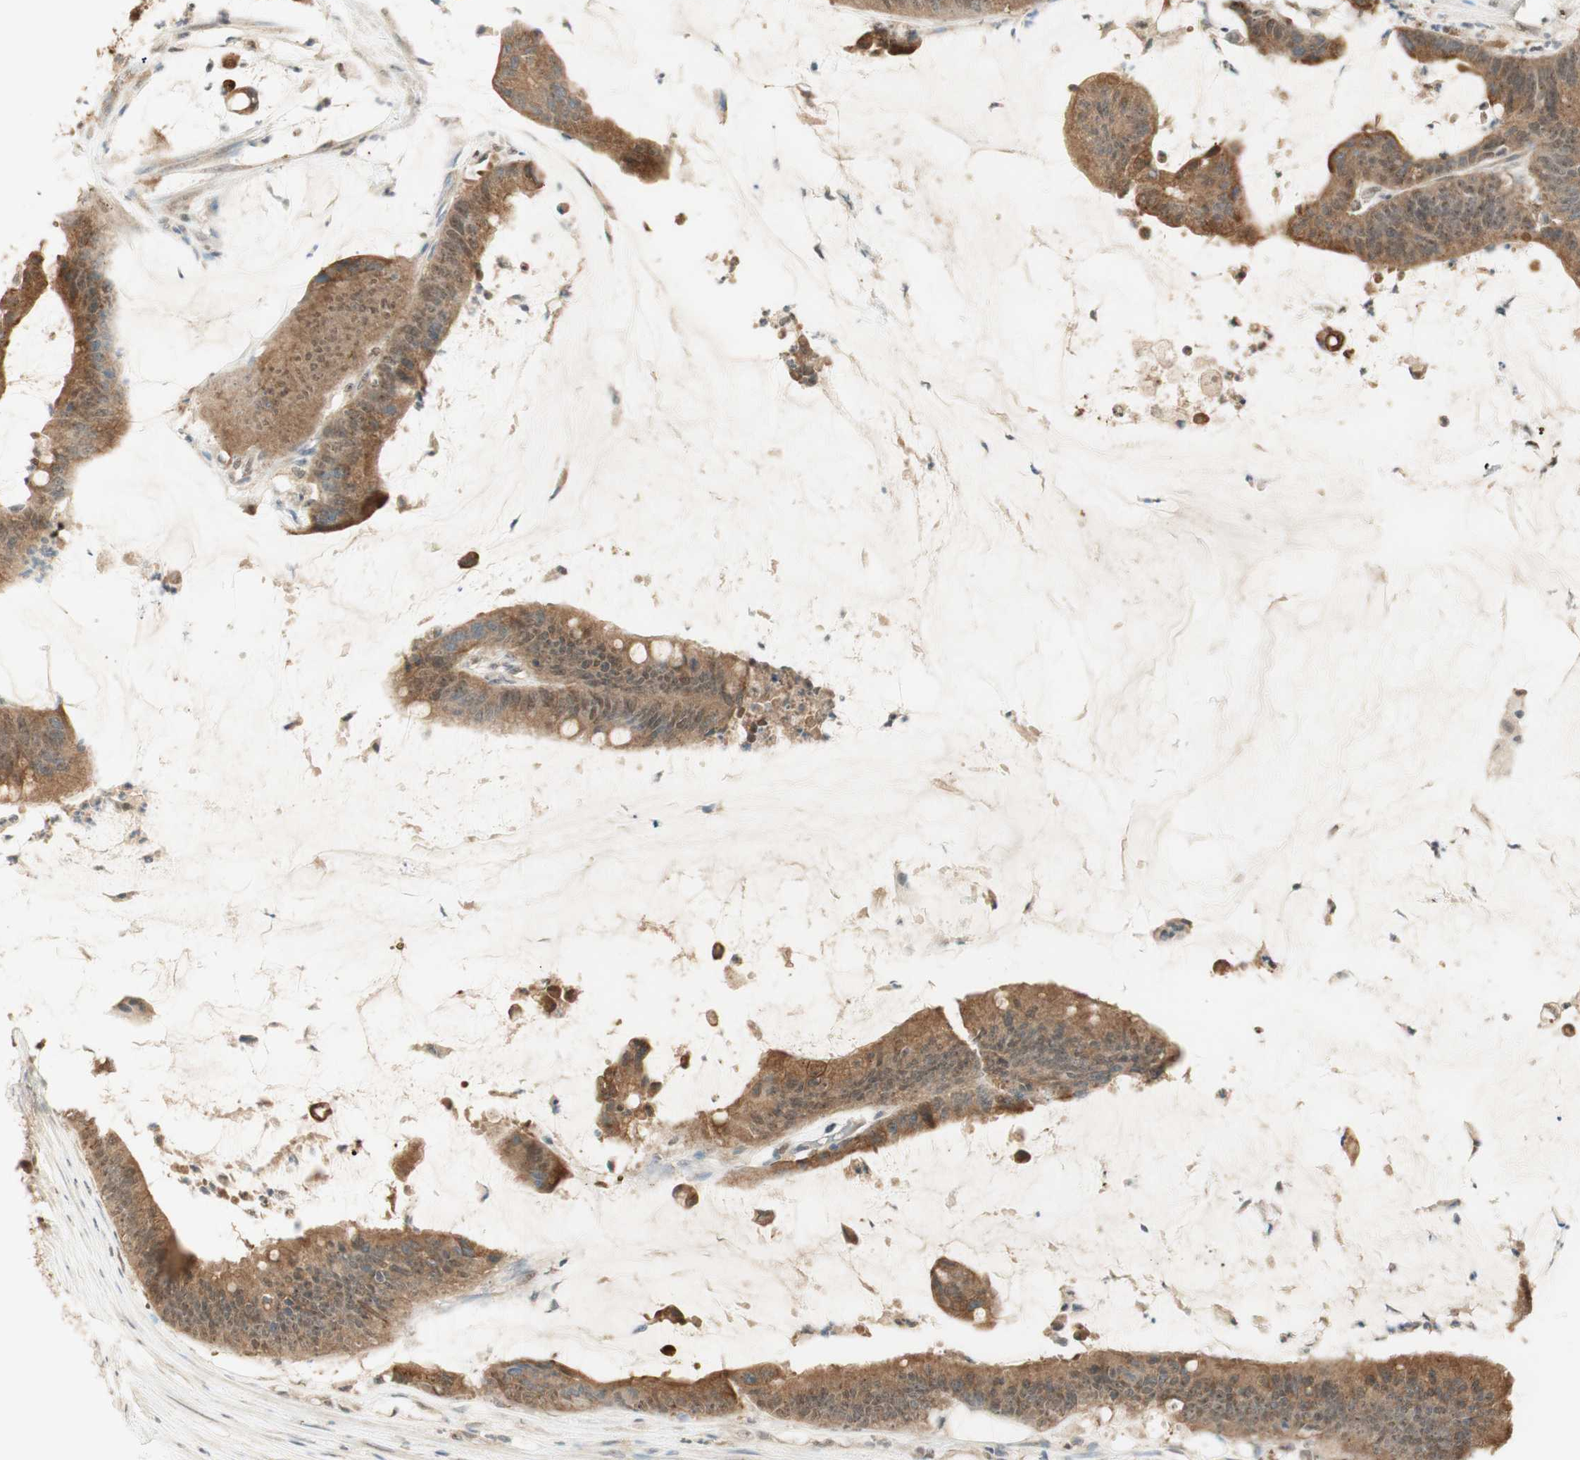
{"staining": {"intensity": "moderate", "quantity": ">75%", "location": "cytoplasmic/membranous"}, "tissue": "colorectal cancer", "cell_type": "Tumor cells", "image_type": "cancer", "snomed": [{"axis": "morphology", "description": "Adenocarcinoma, NOS"}, {"axis": "topography", "description": "Rectum"}], "caption": "Tumor cells exhibit moderate cytoplasmic/membranous expression in approximately >75% of cells in adenocarcinoma (colorectal).", "gene": "SPINT2", "patient": {"sex": "female", "age": 66}}